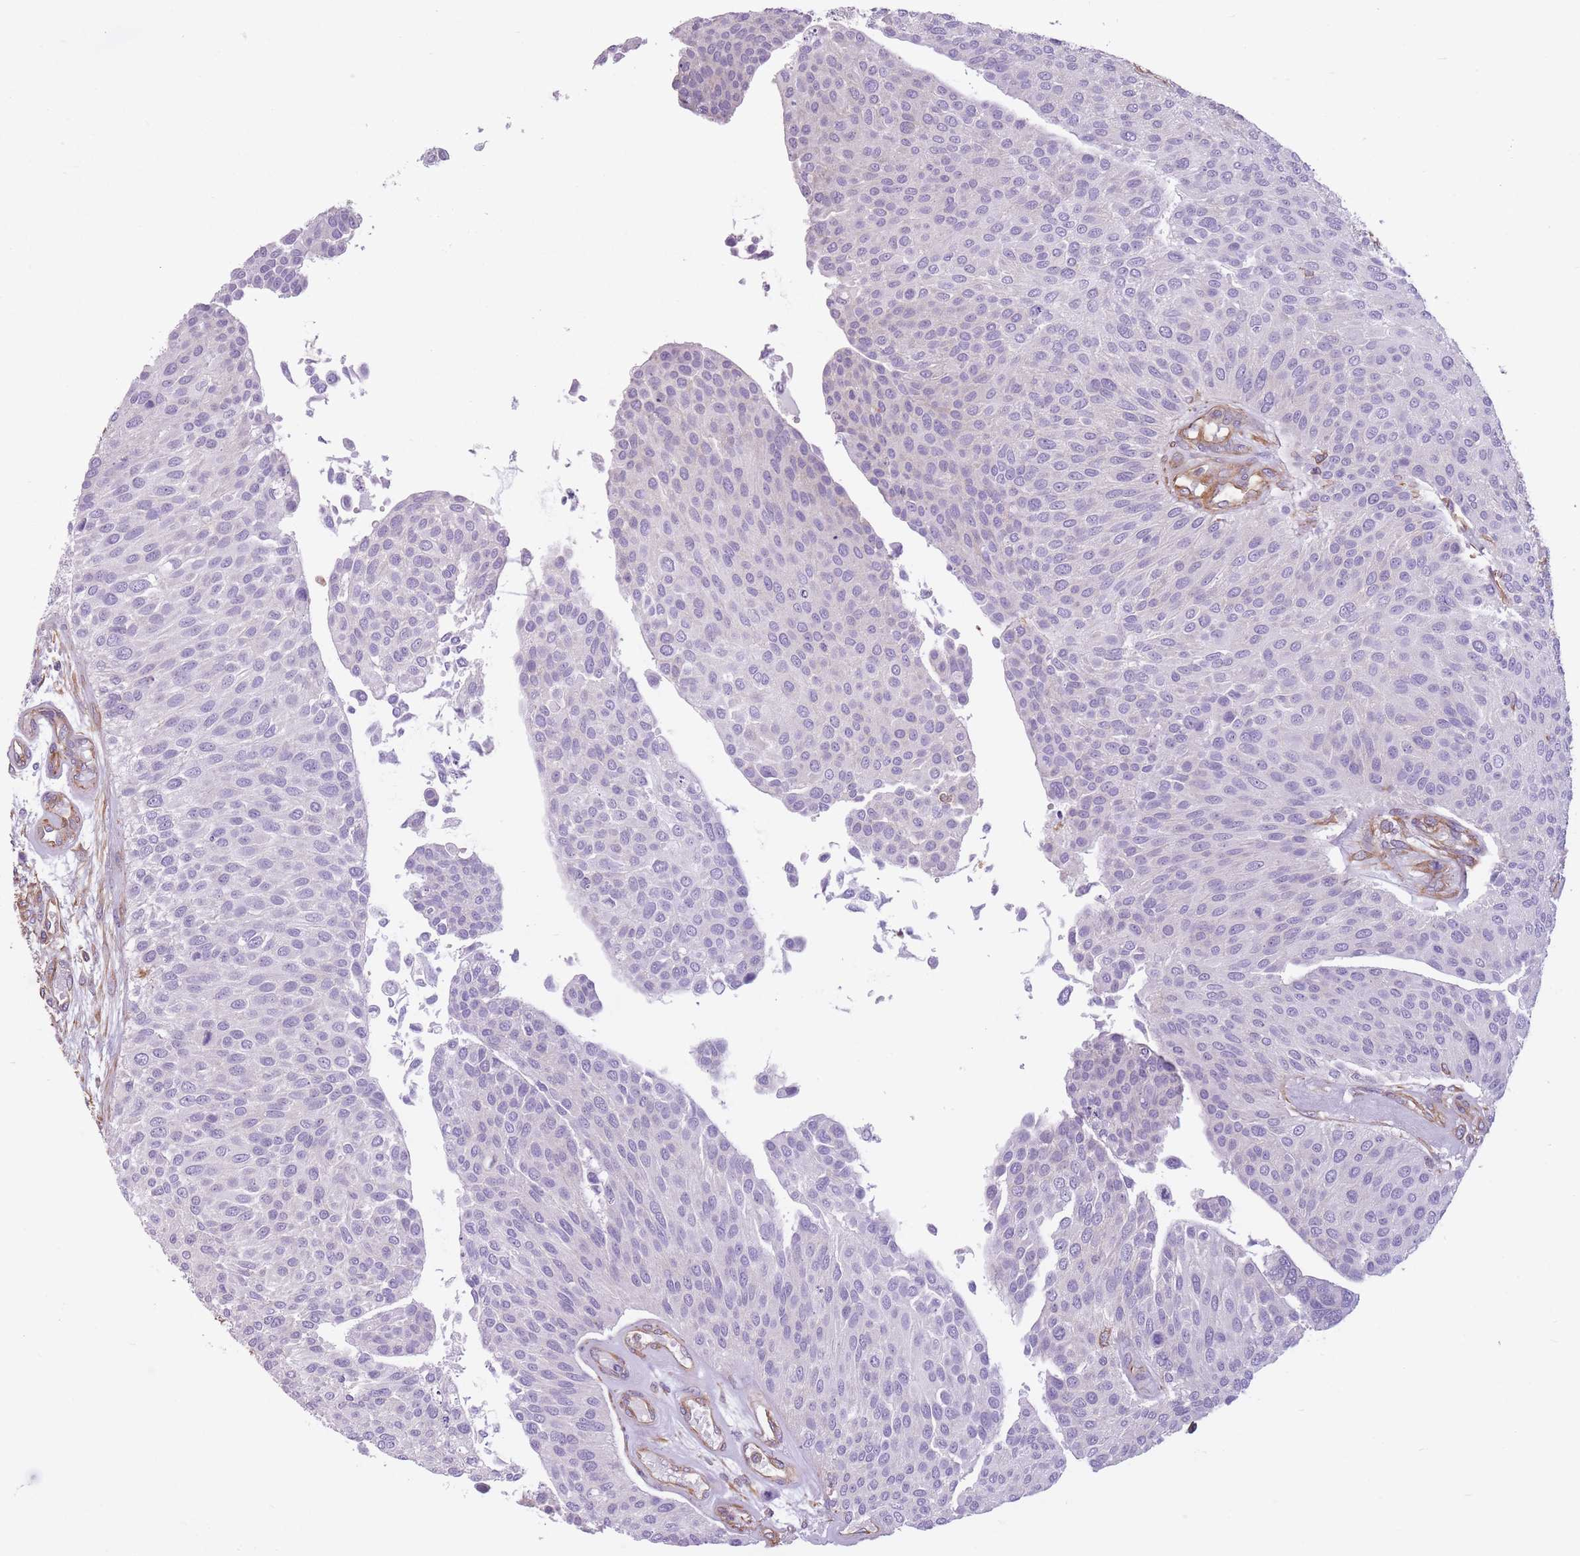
{"staining": {"intensity": "negative", "quantity": "none", "location": "none"}, "tissue": "urothelial cancer", "cell_type": "Tumor cells", "image_type": "cancer", "snomed": [{"axis": "morphology", "description": "Urothelial carcinoma, NOS"}, {"axis": "topography", "description": "Urinary bladder"}], "caption": "This is a image of immunohistochemistry staining of urothelial cancer, which shows no expression in tumor cells.", "gene": "ADD1", "patient": {"sex": "male", "age": 55}}